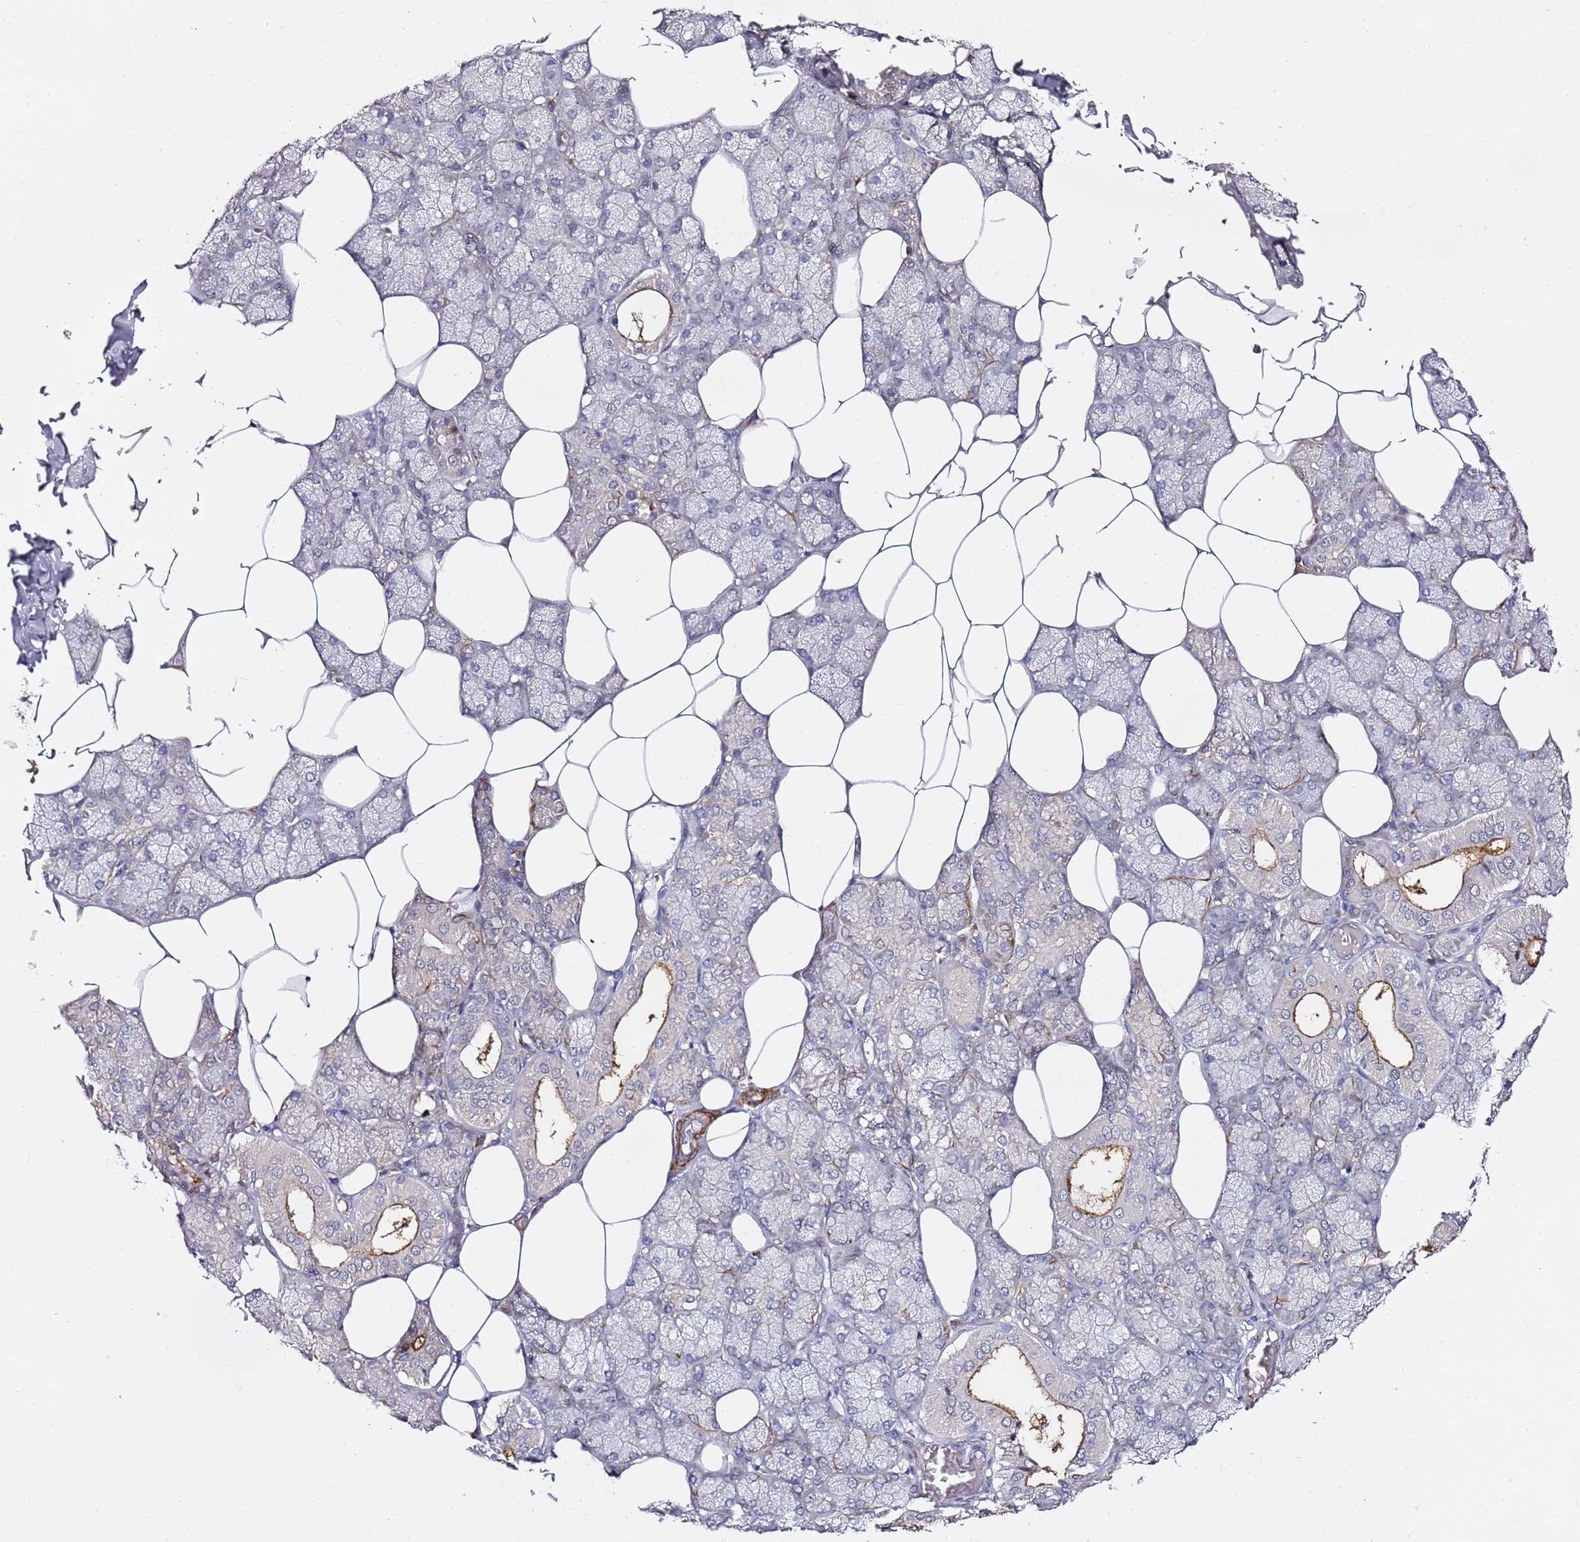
{"staining": {"intensity": "moderate", "quantity": "<25%", "location": "cytoplasmic/membranous"}, "tissue": "salivary gland", "cell_type": "Glandular cells", "image_type": "normal", "snomed": [{"axis": "morphology", "description": "Normal tissue, NOS"}, {"axis": "topography", "description": "Salivary gland"}], "caption": "IHC (DAB (3,3'-diaminobenzidine)) staining of unremarkable salivary gland demonstrates moderate cytoplasmic/membranous protein positivity in about <25% of glandular cells. (IHC, brightfield microscopy, high magnification).", "gene": "EPS8L1", "patient": {"sex": "male", "age": 62}}